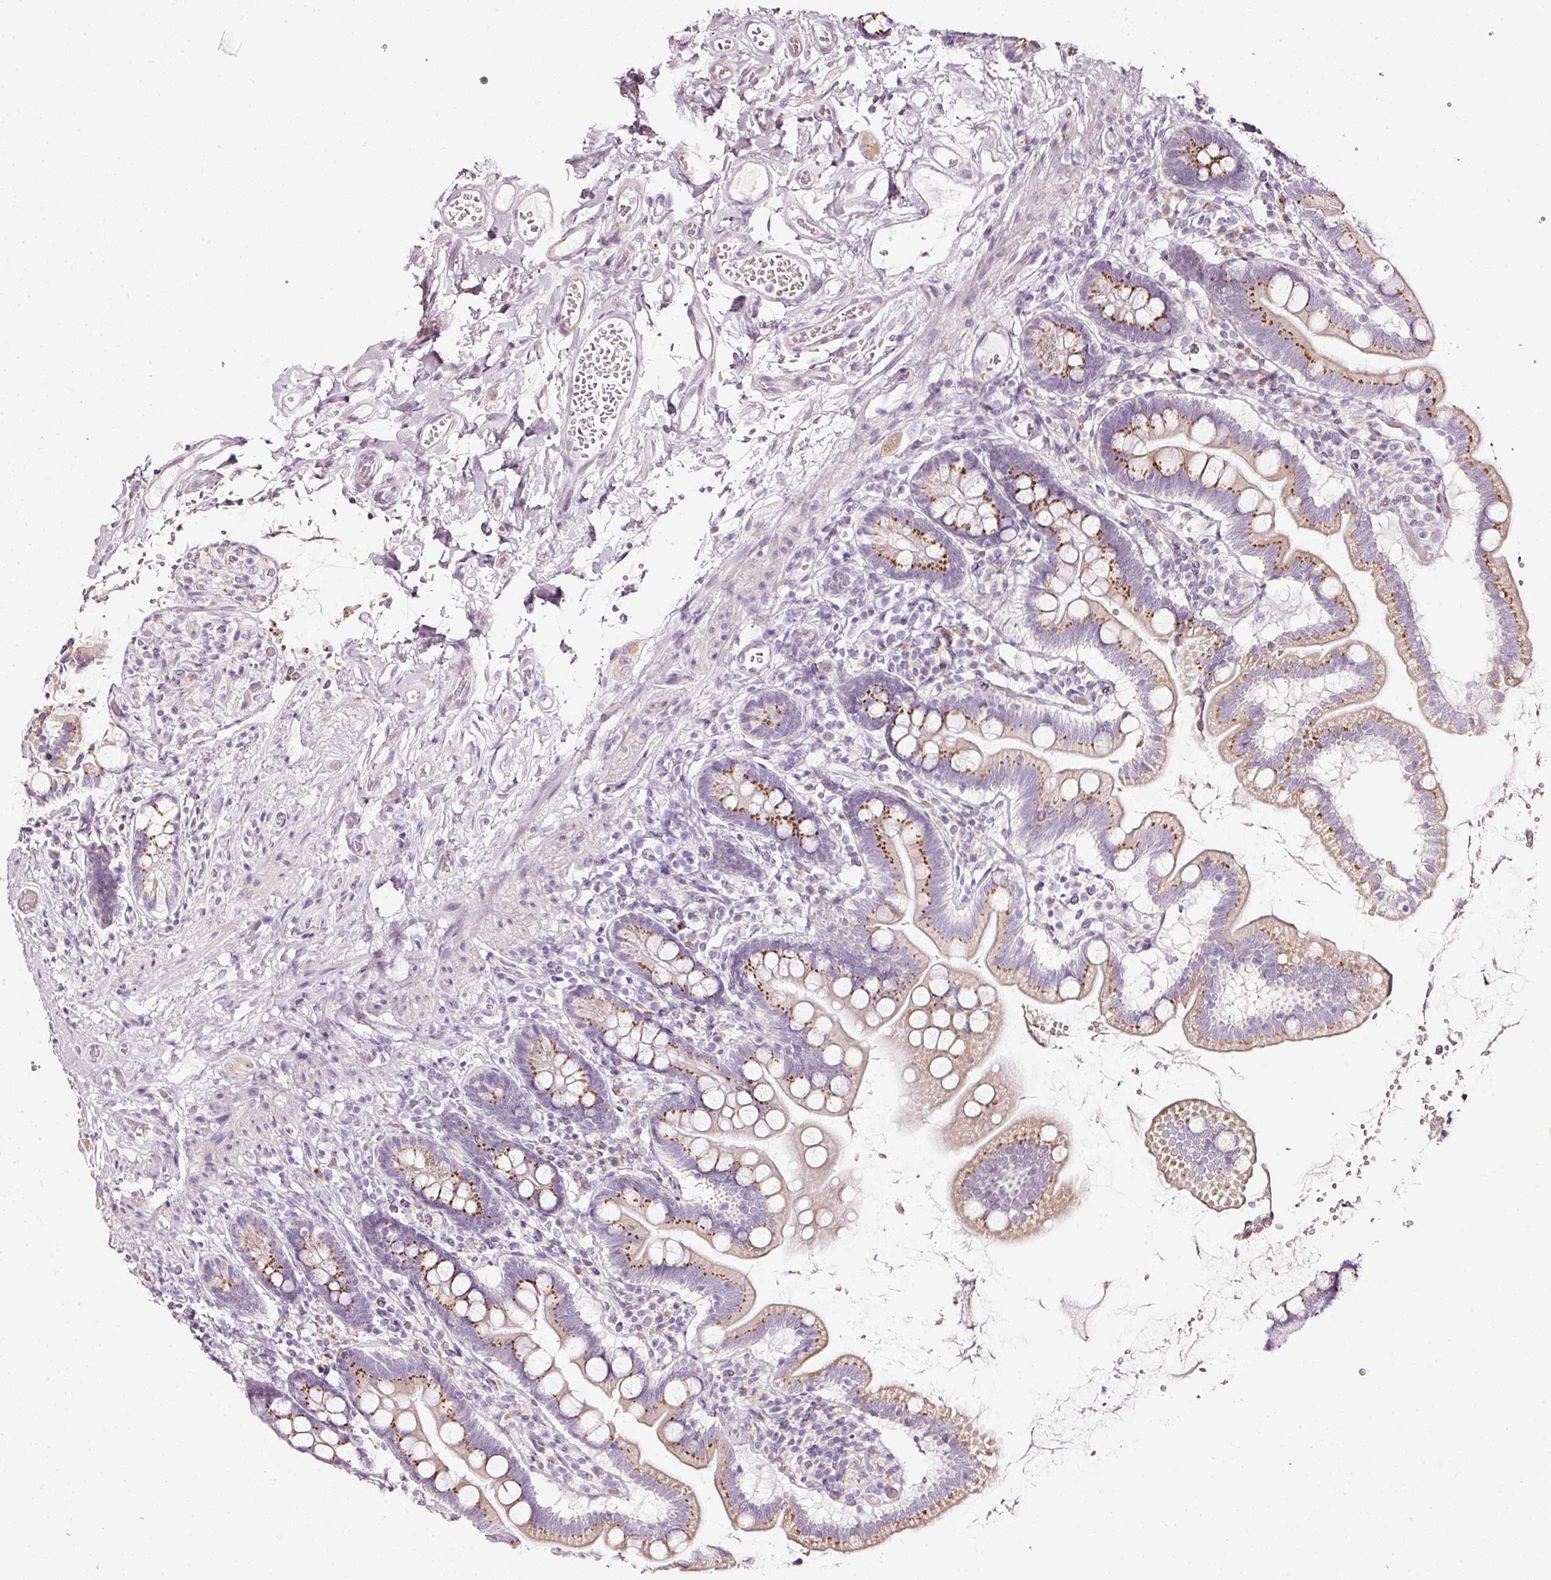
{"staining": {"intensity": "strong", "quantity": ">75%", "location": "cytoplasmic/membranous"}, "tissue": "small intestine", "cell_type": "Glandular cells", "image_type": "normal", "snomed": [{"axis": "morphology", "description": "Normal tissue, NOS"}, {"axis": "topography", "description": "Small intestine"}], "caption": "A brown stain labels strong cytoplasmic/membranous expression of a protein in glandular cells of unremarkable small intestine. Immunohistochemistry stains the protein of interest in brown and the nuclei are stained blue.", "gene": "SDF4", "patient": {"sex": "female", "age": 64}}